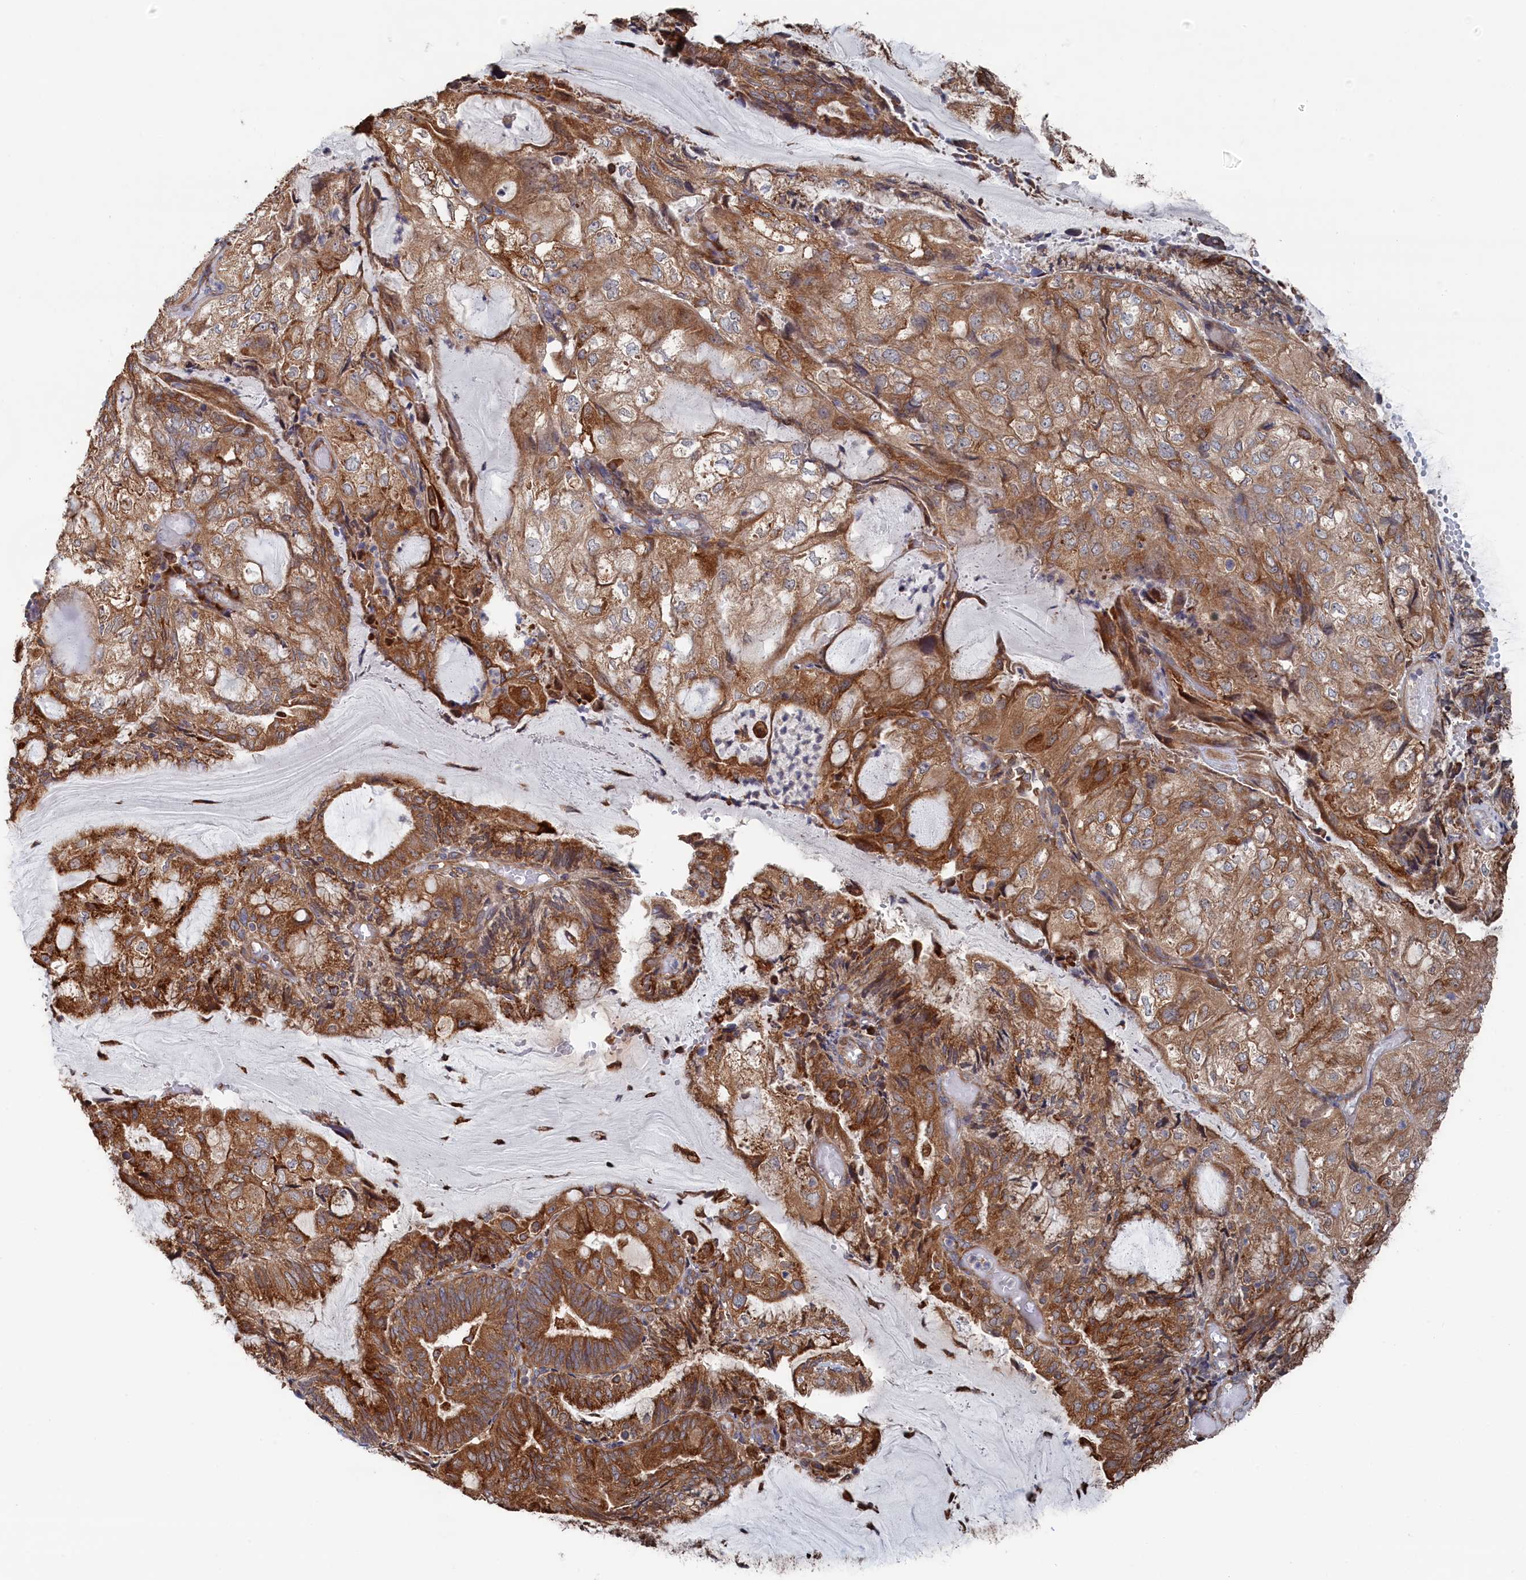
{"staining": {"intensity": "moderate", "quantity": ">75%", "location": "cytoplasmic/membranous"}, "tissue": "endometrial cancer", "cell_type": "Tumor cells", "image_type": "cancer", "snomed": [{"axis": "morphology", "description": "Adenocarcinoma, NOS"}, {"axis": "topography", "description": "Endometrium"}], "caption": "Protein expression analysis of human endometrial adenocarcinoma reveals moderate cytoplasmic/membranous staining in about >75% of tumor cells. The staining was performed using DAB (3,3'-diaminobenzidine) to visualize the protein expression in brown, while the nuclei were stained in blue with hematoxylin (Magnification: 20x).", "gene": "BPIFB6", "patient": {"sex": "female", "age": 81}}